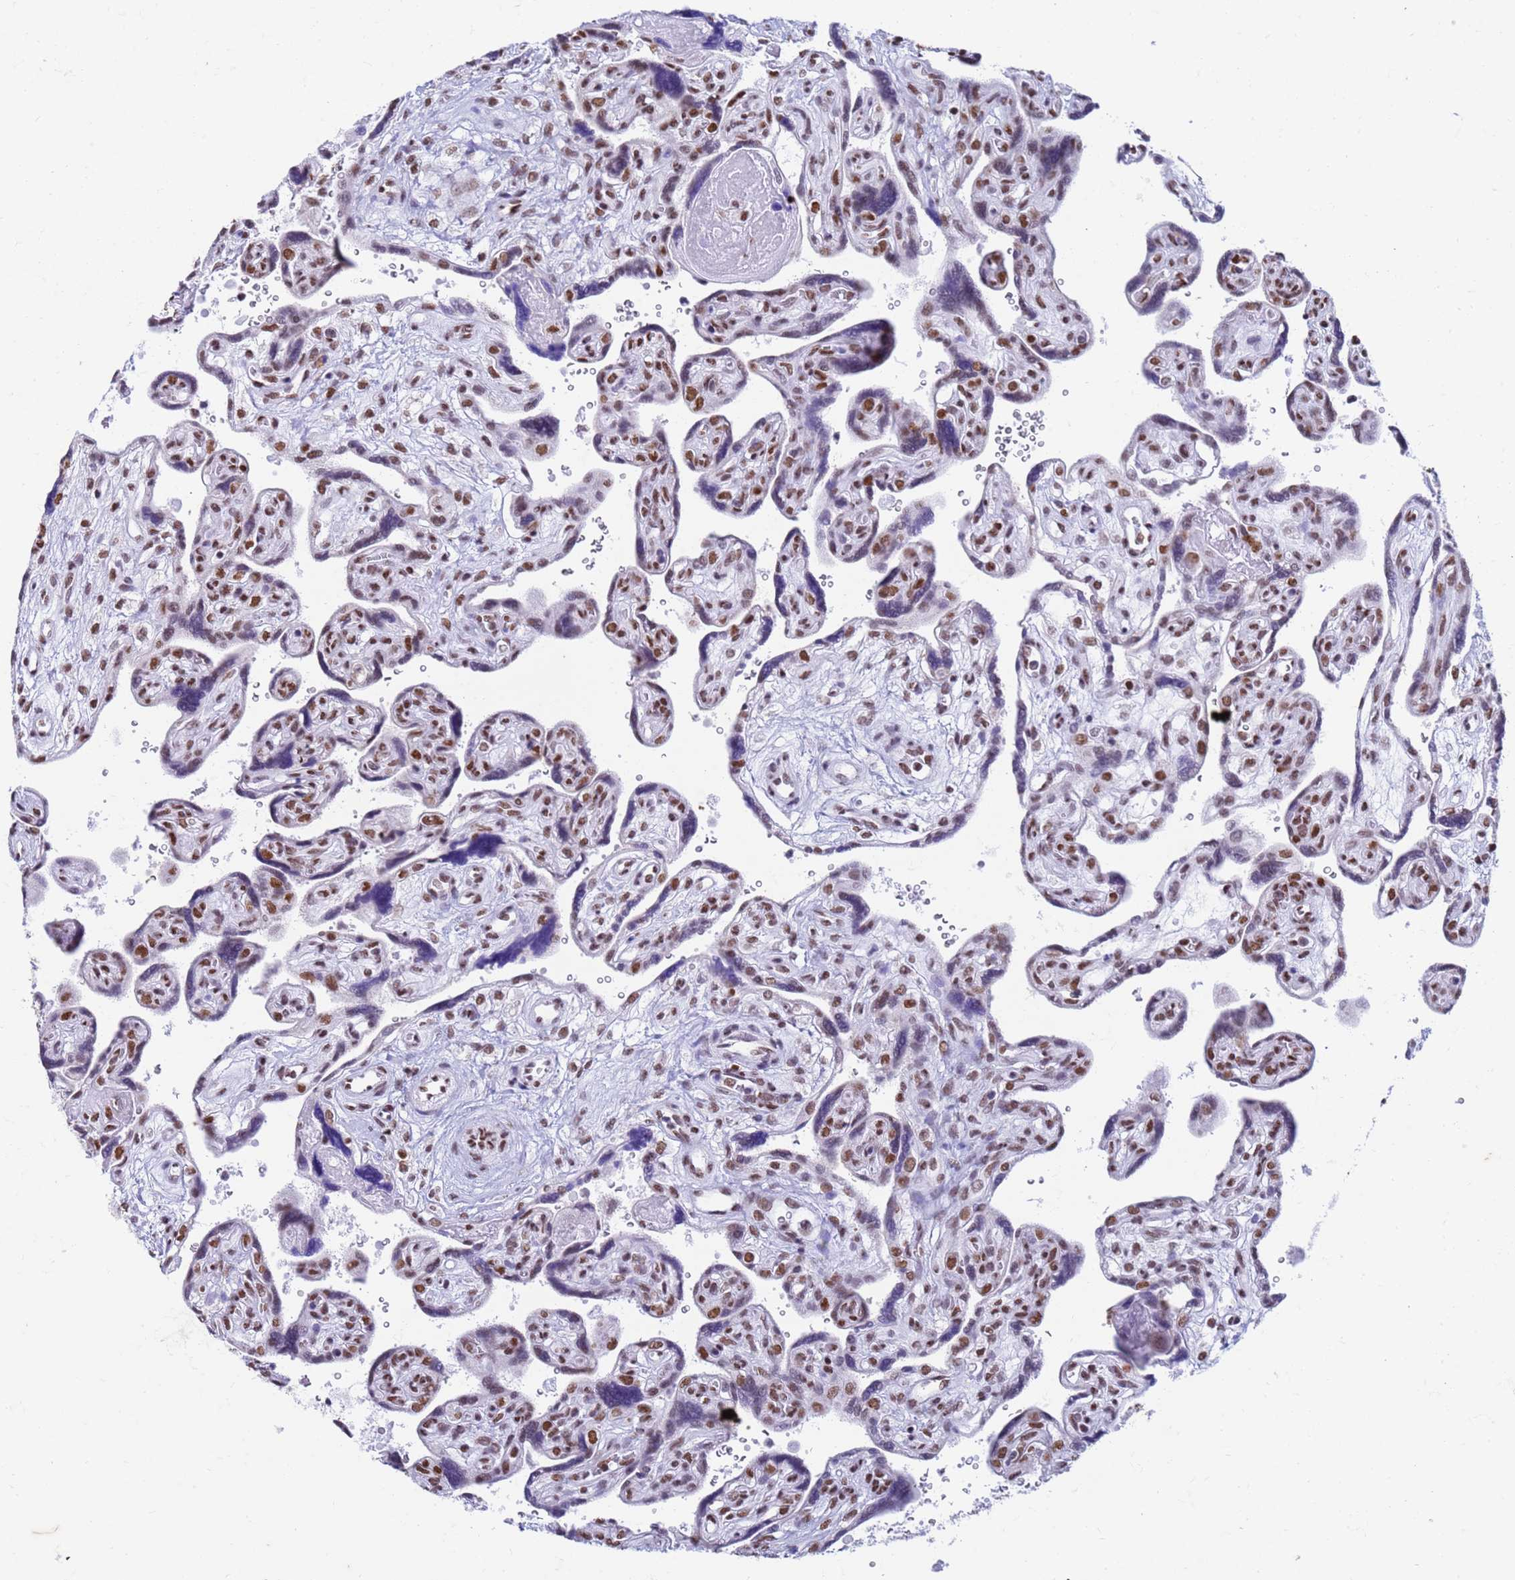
{"staining": {"intensity": "strong", "quantity": ">75%", "location": "nuclear"}, "tissue": "placenta", "cell_type": "Decidual cells", "image_type": "normal", "snomed": [{"axis": "morphology", "description": "Normal tissue, NOS"}, {"axis": "topography", "description": "Placenta"}], "caption": "IHC image of normal placenta: human placenta stained using immunohistochemistry exhibits high levels of strong protein expression localized specifically in the nuclear of decidual cells, appearing as a nuclear brown color.", "gene": "FAM170B", "patient": {"sex": "female", "age": 39}}